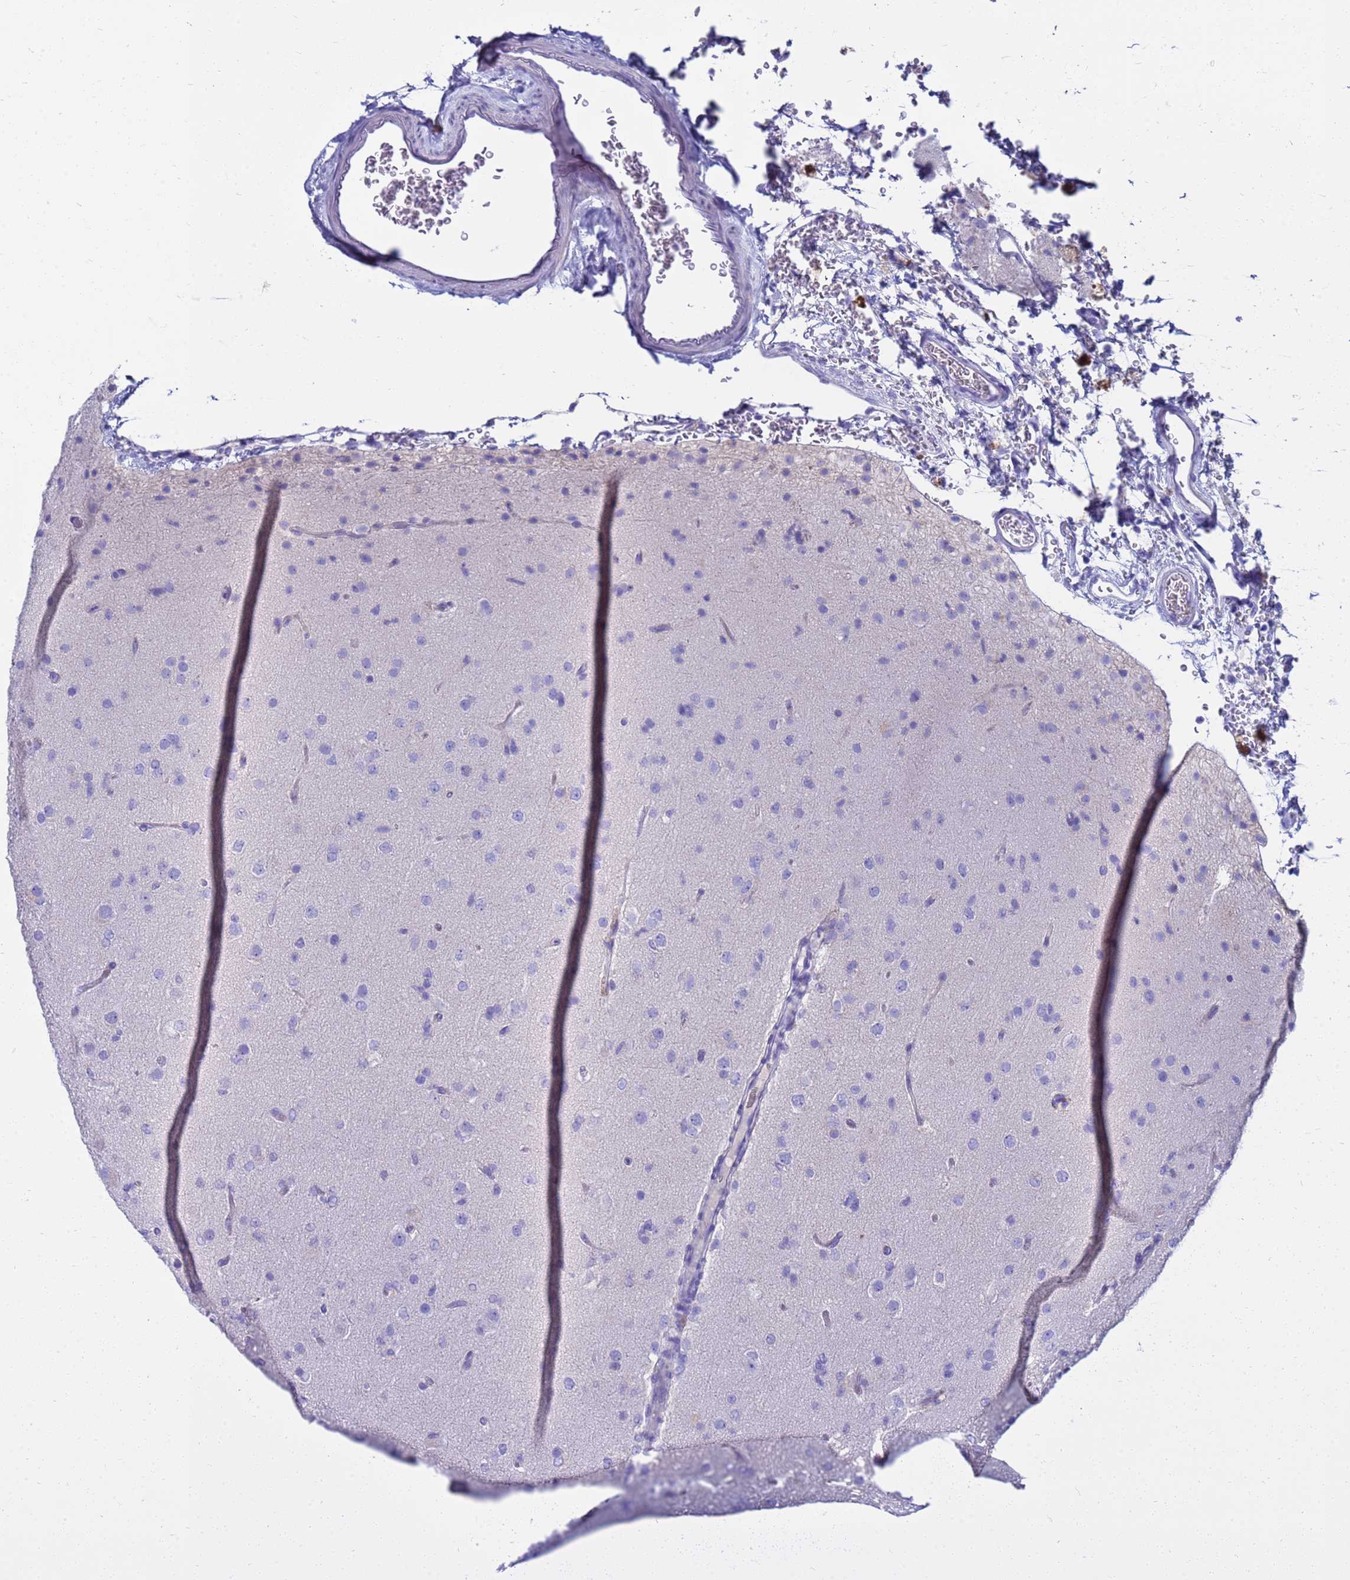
{"staining": {"intensity": "negative", "quantity": "none", "location": "none"}, "tissue": "glioma", "cell_type": "Tumor cells", "image_type": "cancer", "snomed": [{"axis": "morphology", "description": "Glioma, malignant, Low grade"}, {"axis": "topography", "description": "Brain"}], "caption": "Protein analysis of glioma reveals no significant staining in tumor cells.", "gene": "SYCN", "patient": {"sex": "male", "age": 65}}